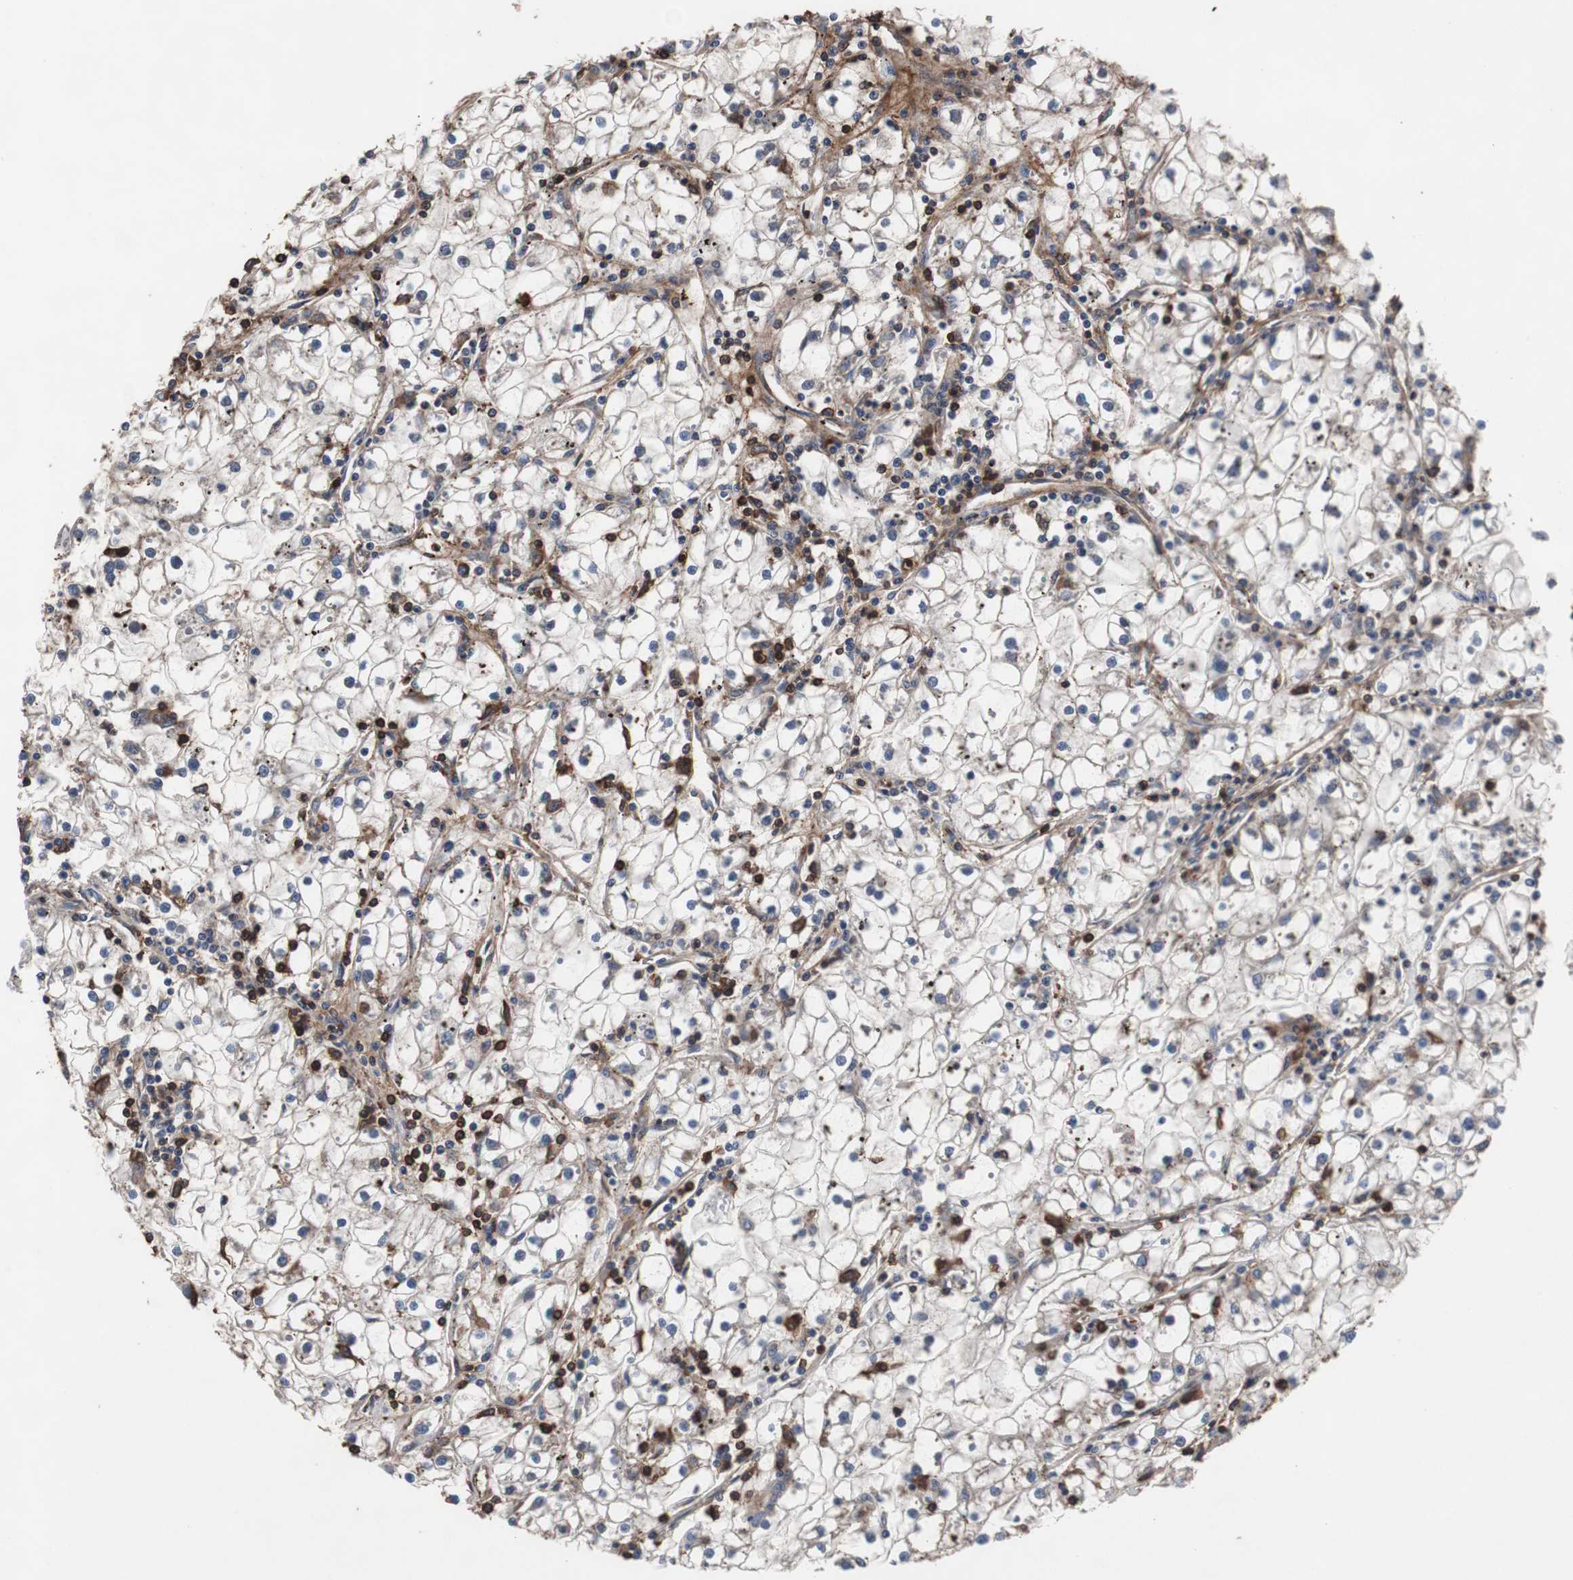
{"staining": {"intensity": "negative", "quantity": "none", "location": "none"}, "tissue": "renal cancer", "cell_type": "Tumor cells", "image_type": "cancer", "snomed": [{"axis": "morphology", "description": "Adenocarcinoma, NOS"}, {"axis": "topography", "description": "Kidney"}], "caption": "Tumor cells are negative for protein expression in human renal cancer (adenocarcinoma).", "gene": "COL6A2", "patient": {"sex": "male", "age": 56}}